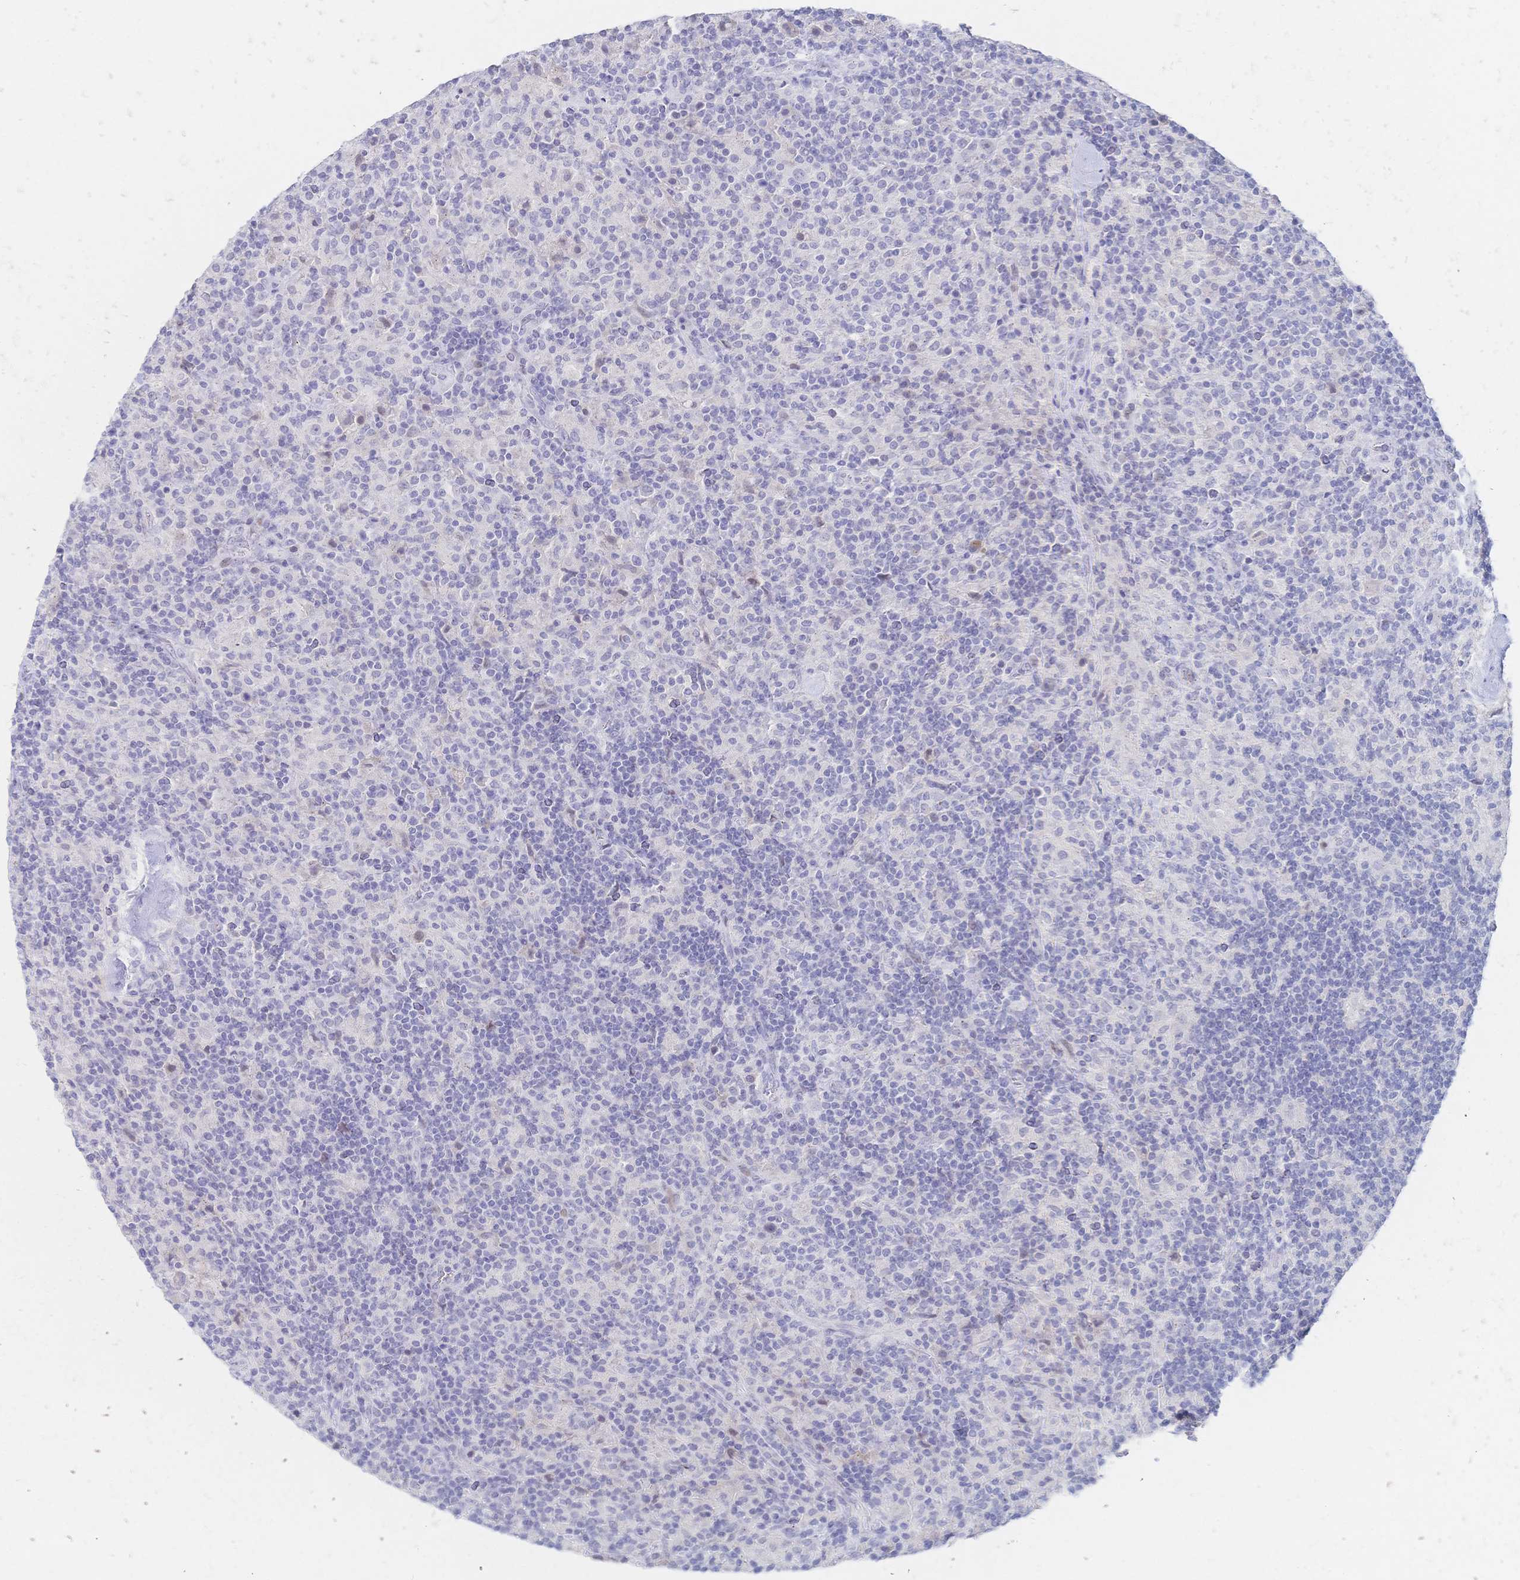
{"staining": {"intensity": "negative", "quantity": "none", "location": "none"}, "tissue": "lymphoma", "cell_type": "Tumor cells", "image_type": "cancer", "snomed": [{"axis": "morphology", "description": "Hodgkin's disease, NOS"}, {"axis": "topography", "description": "Lymph node"}], "caption": "Tumor cells are negative for protein expression in human Hodgkin's disease.", "gene": "PSORS1C2", "patient": {"sex": "male", "age": 70}}